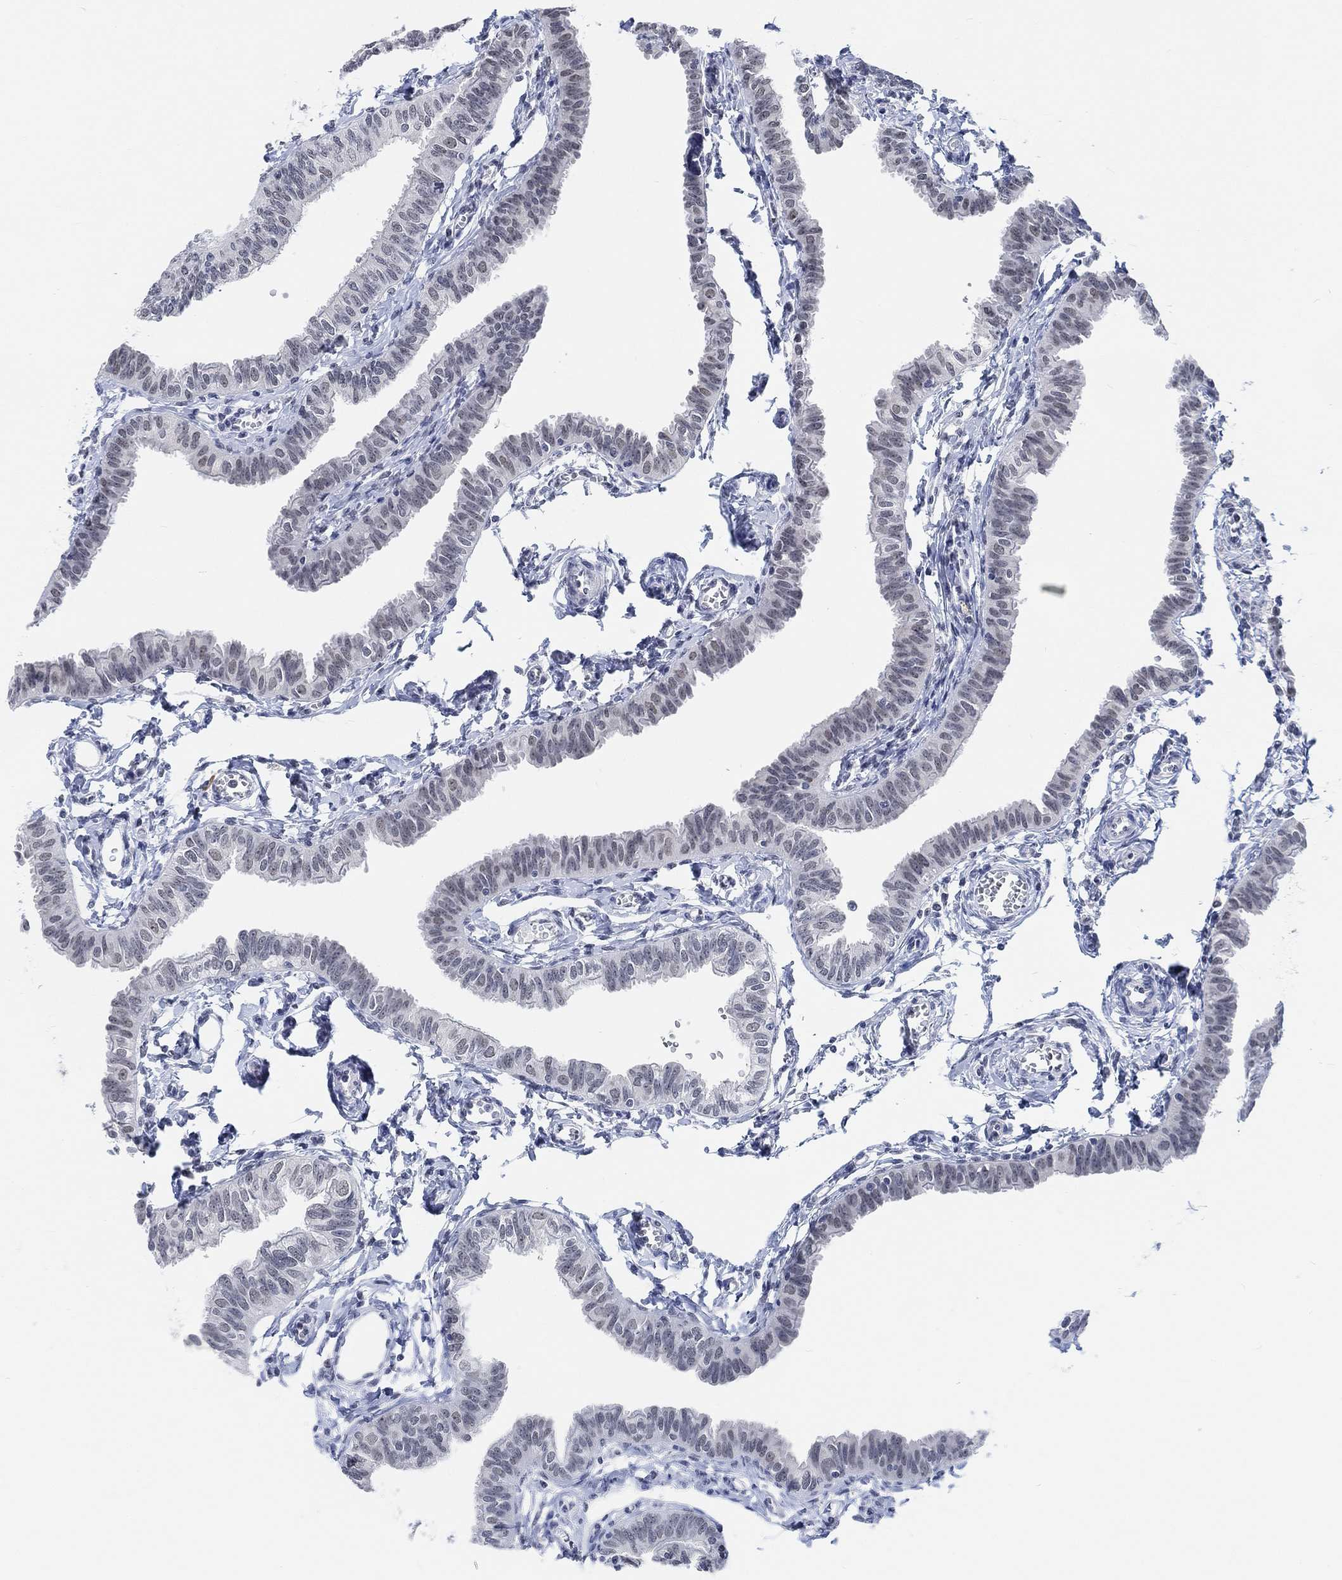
{"staining": {"intensity": "weak", "quantity": "<25%", "location": "nuclear"}, "tissue": "fallopian tube", "cell_type": "Glandular cells", "image_type": "normal", "snomed": [{"axis": "morphology", "description": "Normal tissue, NOS"}, {"axis": "topography", "description": "Fallopian tube"}], "caption": "An IHC photomicrograph of normal fallopian tube is shown. There is no staining in glandular cells of fallopian tube.", "gene": "PURG", "patient": {"sex": "female", "age": 54}}